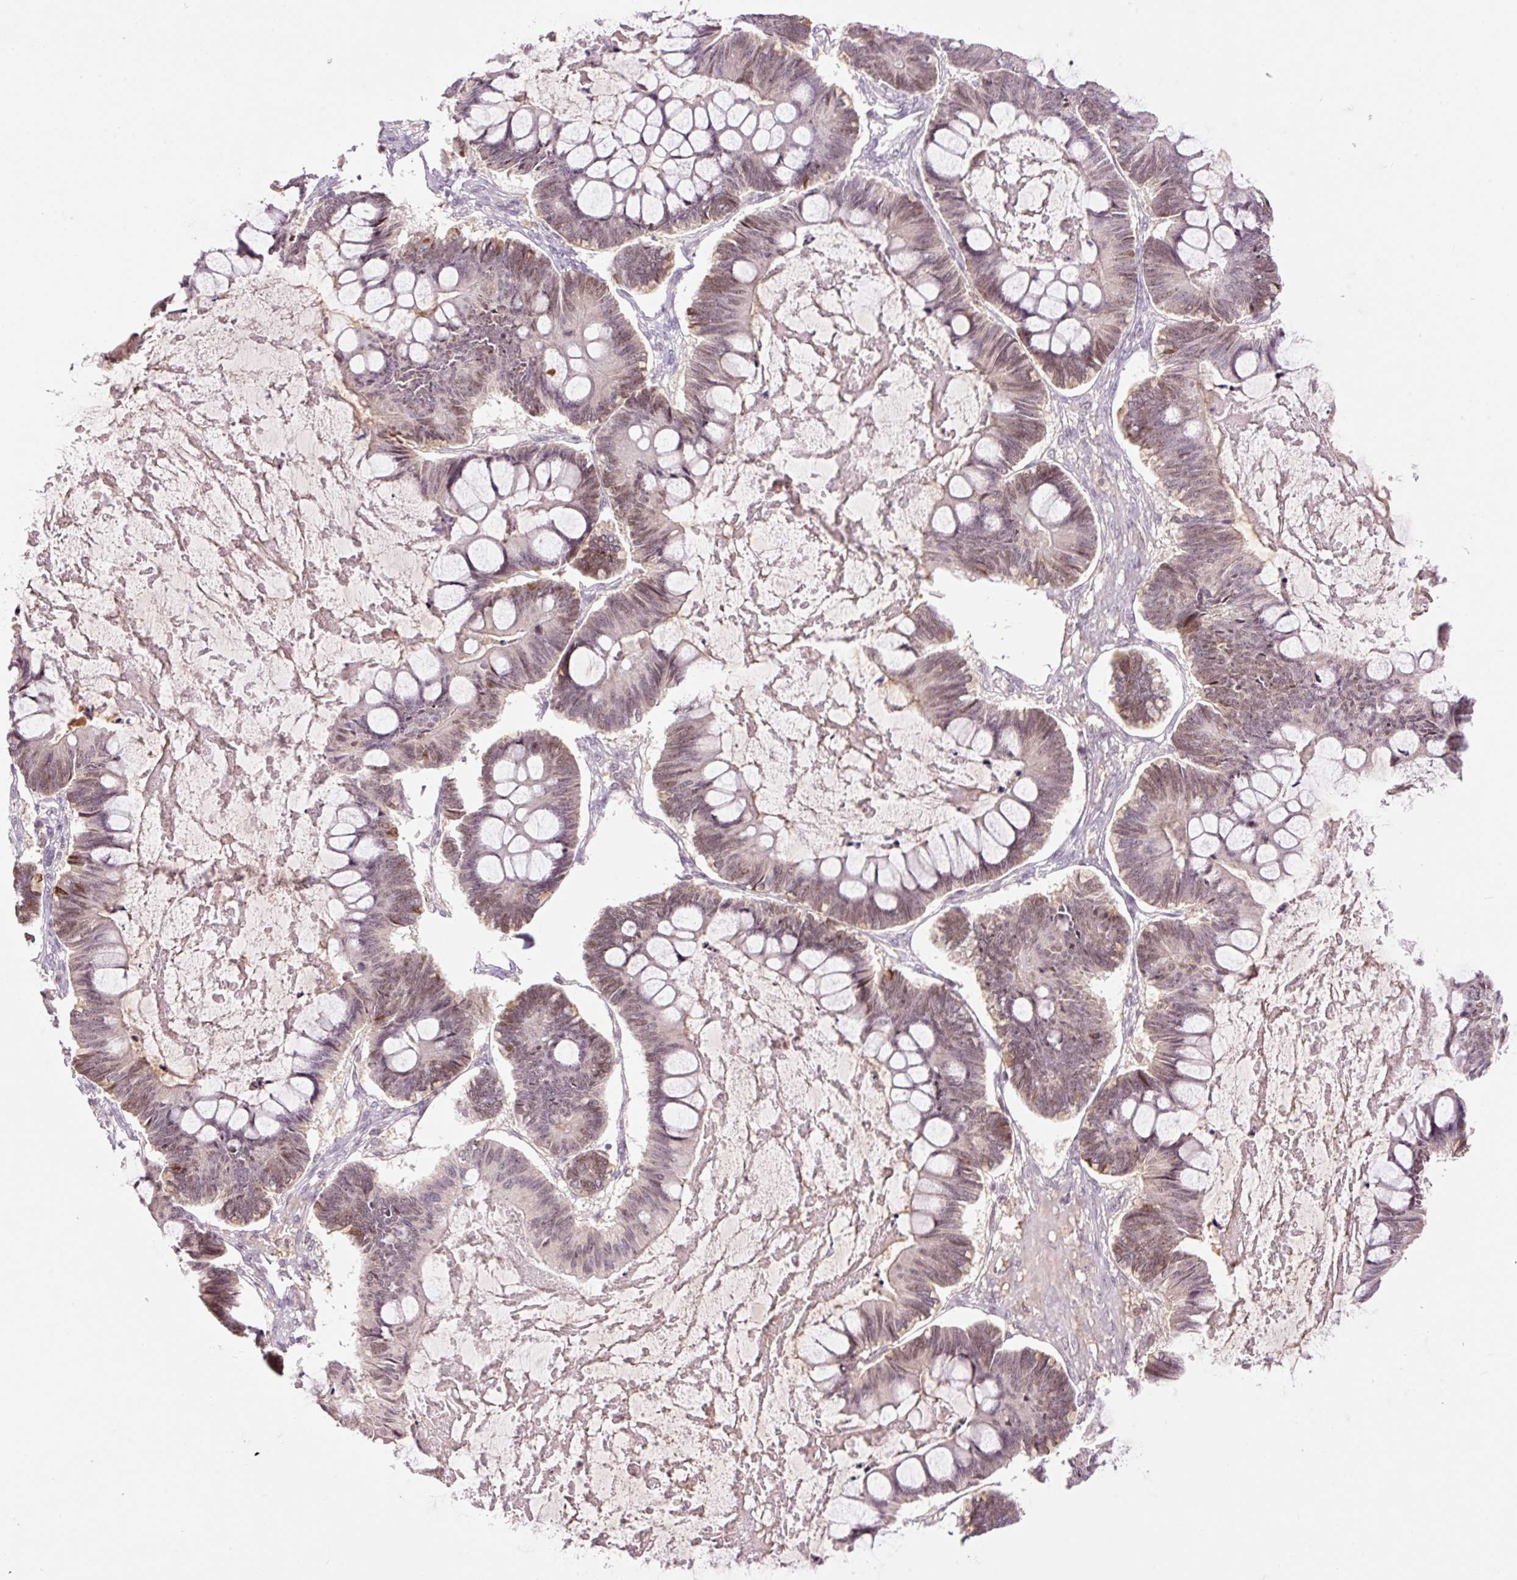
{"staining": {"intensity": "weak", "quantity": "25%-75%", "location": "nuclear"}, "tissue": "ovarian cancer", "cell_type": "Tumor cells", "image_type": "cancer", "snomed": [{"axis": "morphology", "description": "Cystadenocarcinoma, mucinous, NOS"}, {"axis": "topography", "description": "Ovary"}], "caption": "Human ovarian mucinous cystadenocarcinoma stained with a brown dye shows weak nuclear positive expression in about 25%-75% of tumor cells.", "gene": "DPPA4", "patient": {"sex": "female", "age": 61}}